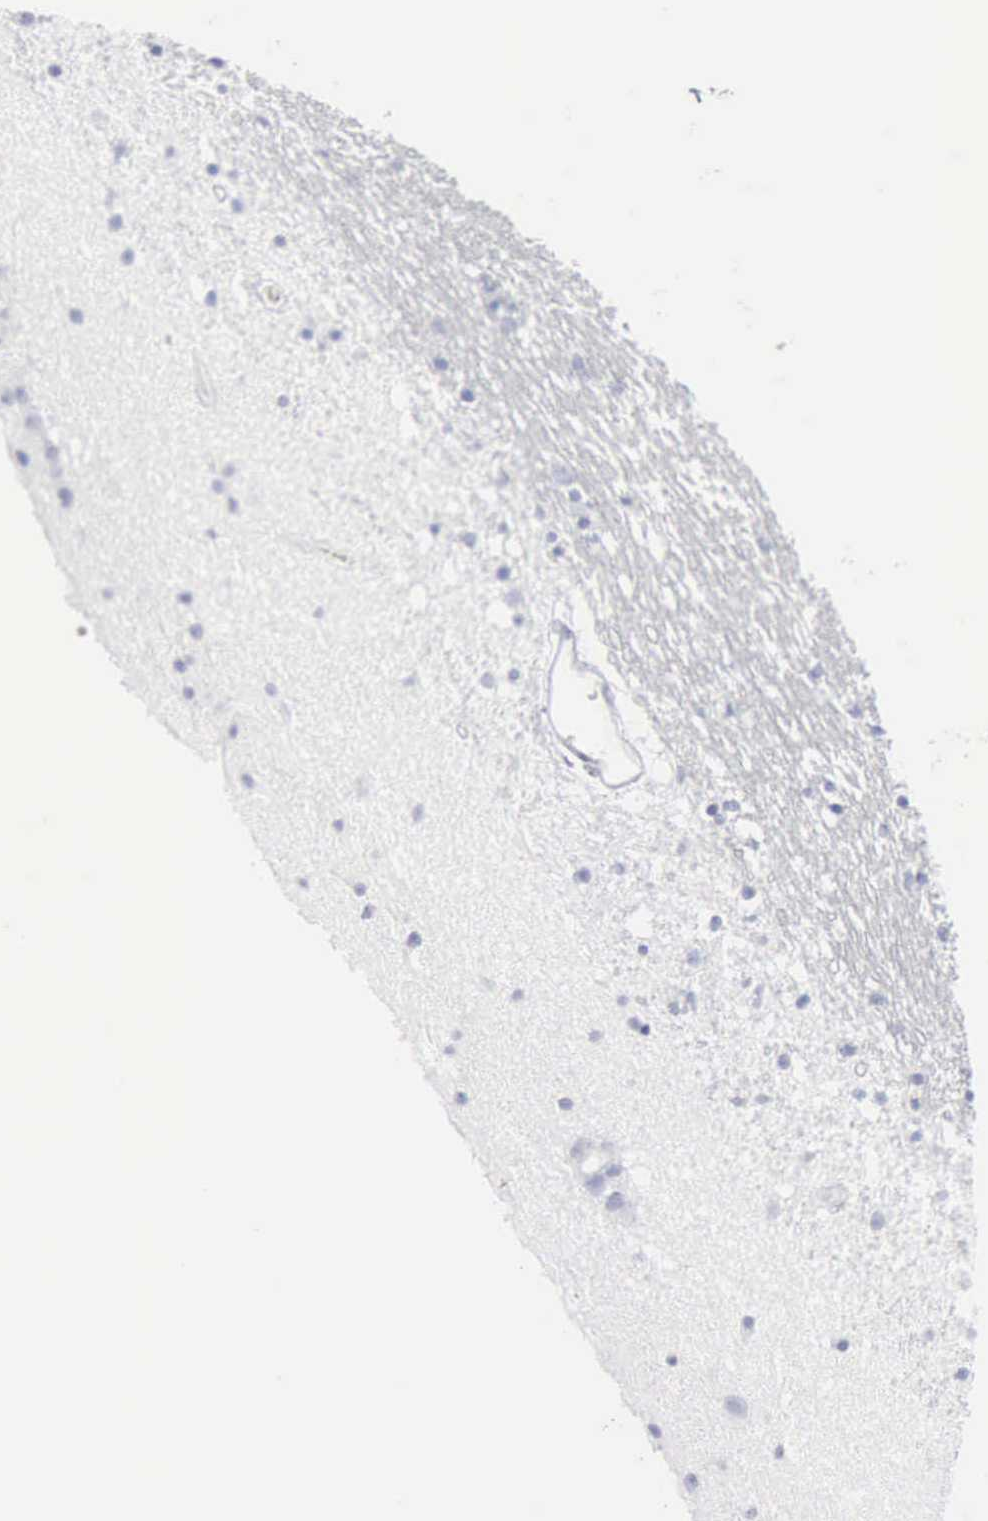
{"staining": {"intensity": "negative", "quantity": "none", "location": "none"}, "tissue": "caudate", "cell_type": "Glial cells", "image_type": "normal", "snomed": [{"axis": "morphology", "description": "Normal tissue, NOS"}, {"axis": "topography", "description": "Lateral ventricle wall"}], "caption": "An IHC micrograph of benign caudate is shown. There is no staining in glial cells of caudate.", "gene": "CMA1", "patient": {"sex": "male", "age": 45}}